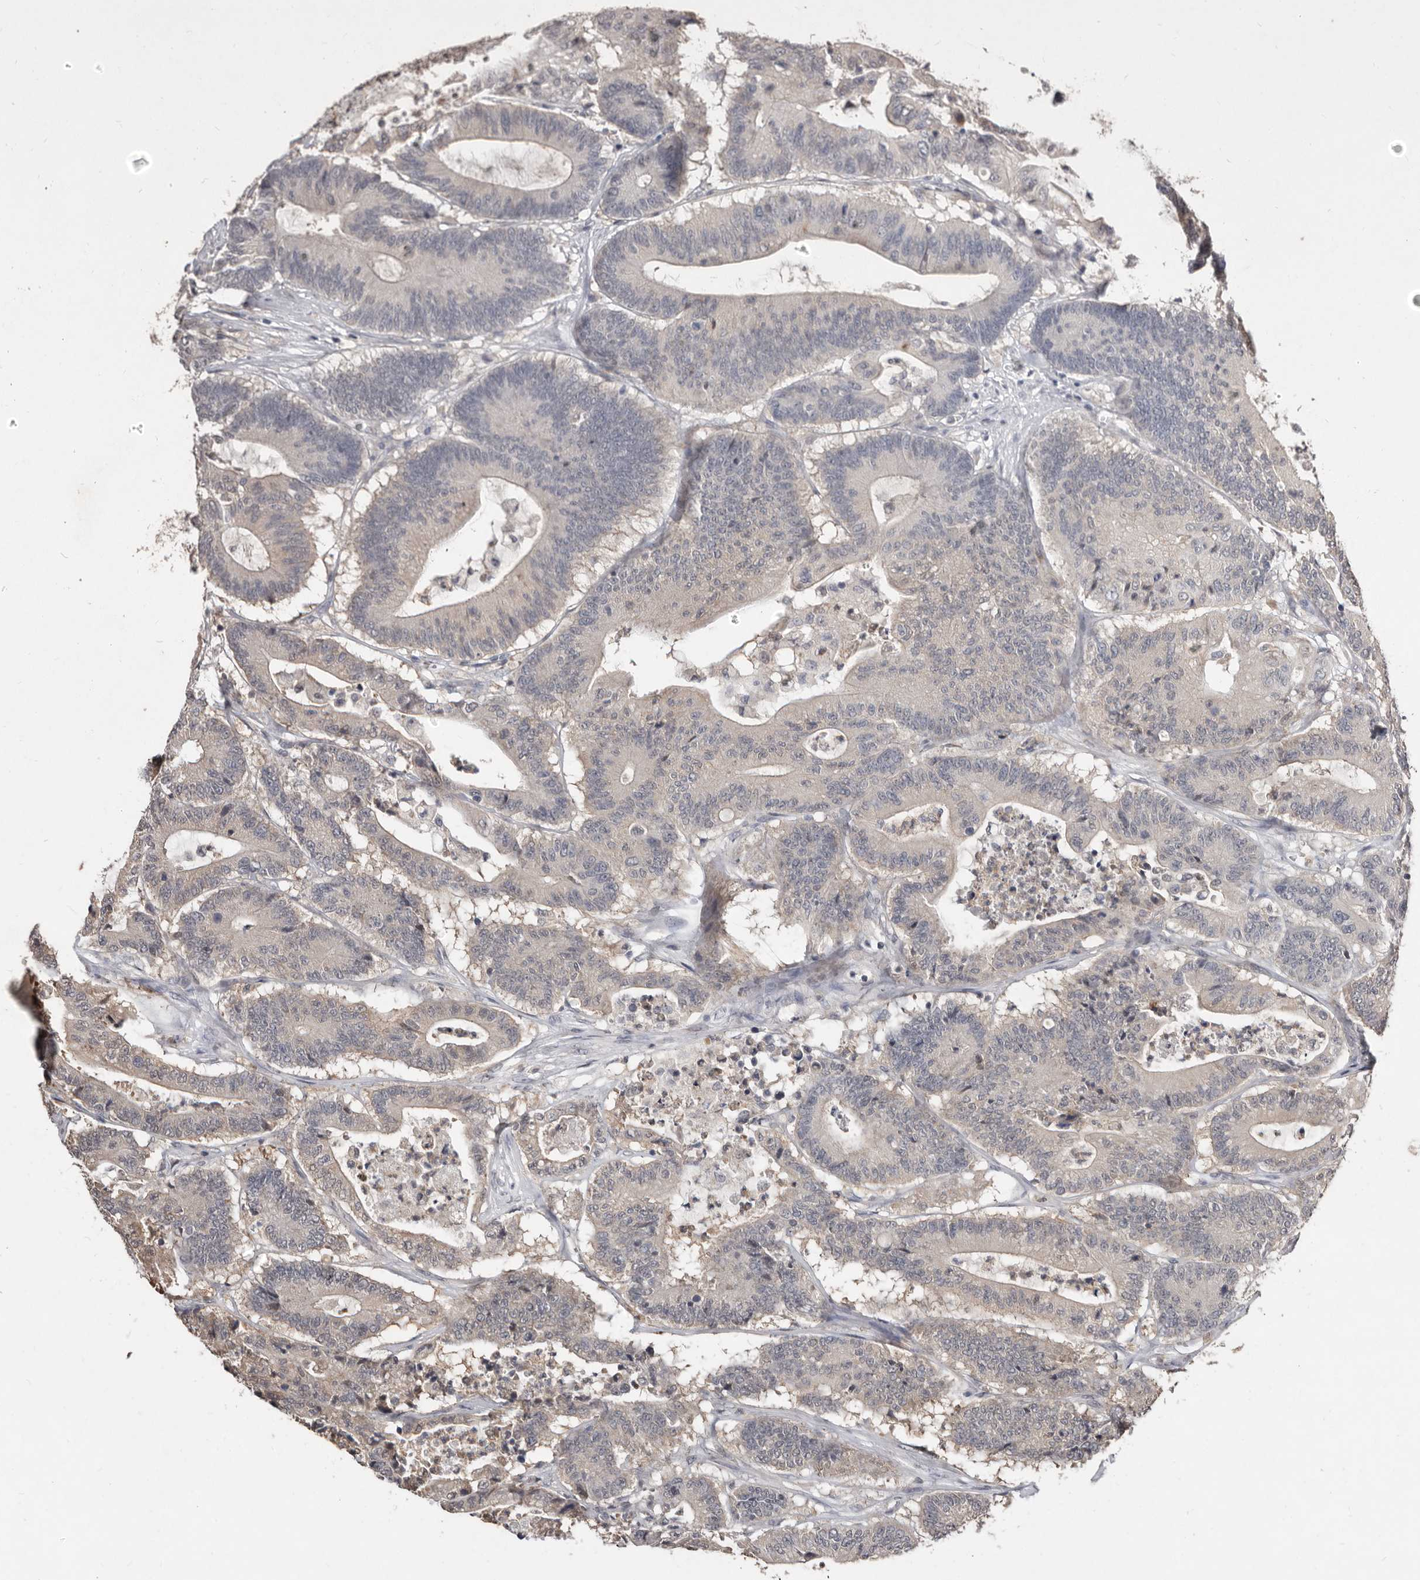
{"staining": {"intensity": "negative", "quantity": "none", "location": "none"}, "tissue": "colorectal cancer", "cell_type": "Tumor cells", "image_type": "cancer", "snomed": [{"axis": "morphology", "description": "Adenocarcinoma, NOS"}, {"axis": "topography", "description": "Colon"}], "caption": "The immunohistochemistry (IHC) image has no significant expression in tumor cells of colorectal cancer tissue.", "gene": "SULT1E1", "patient": {"sex": "female", "age": 84}}